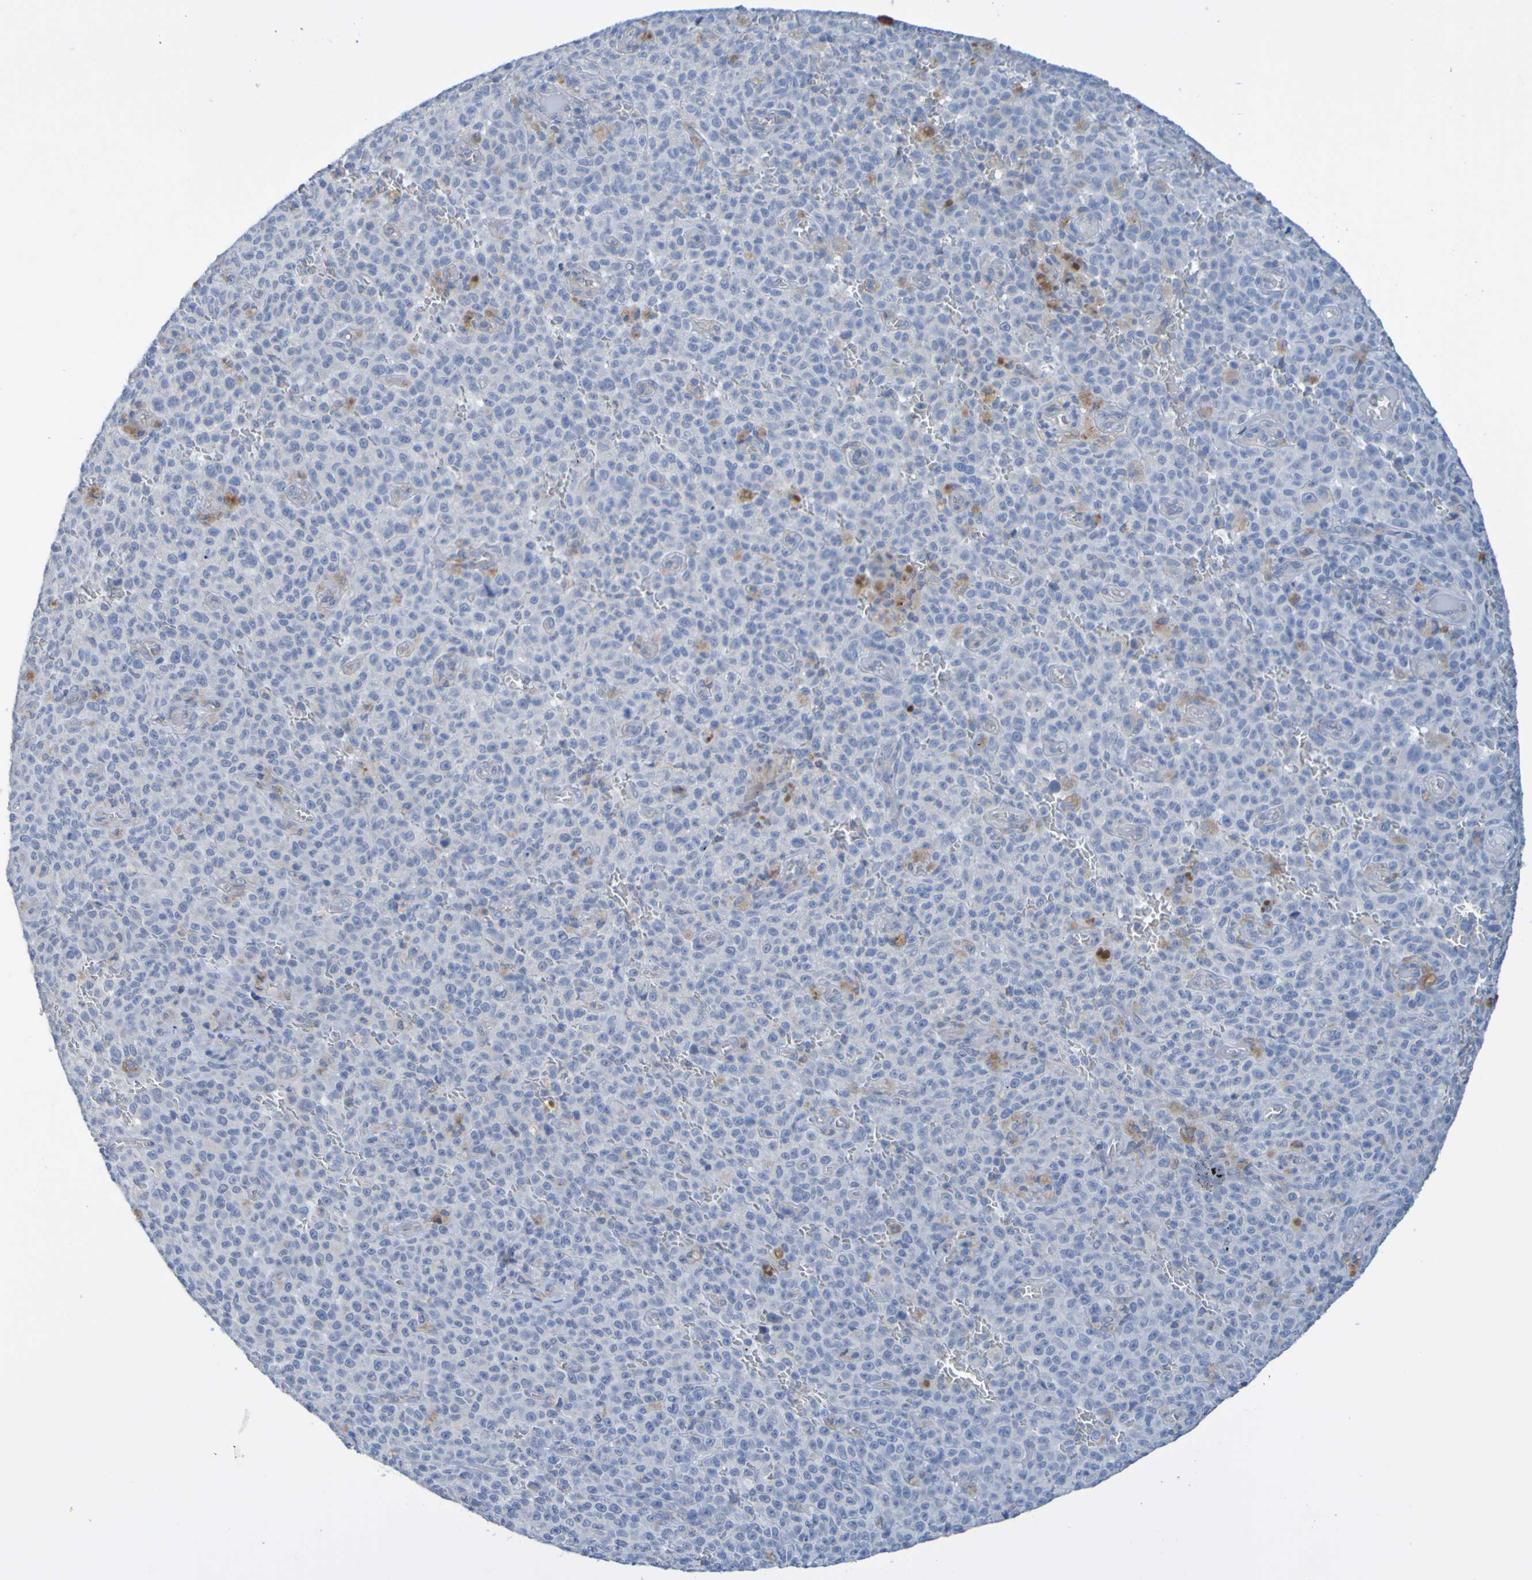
{"staining": {"intensity": "weak", "quantity": "<25%", "location": "cytoplasmic/membranous"}, "tissue": "melanoma", "cell_type": "Tumor cells", "image_type": "cancer", "snomed": [{"axis": "morphology", "description": "Malignant melanoma, NOS"}, {"axis": "topography", "description": "Skin"}], "caption": "Immunohistochemistry image of neoplastic tissue: melanoma stained with DAB displays no significant protein positivity in tumor cells. Brightfield microscopy of immunohistochemistry (IHC) stained with DAB (brown) and hematoxylin (blue), captured at high magnification.", "gene": "ACMSD", "patient": {"sex": "female", "age": 82}}